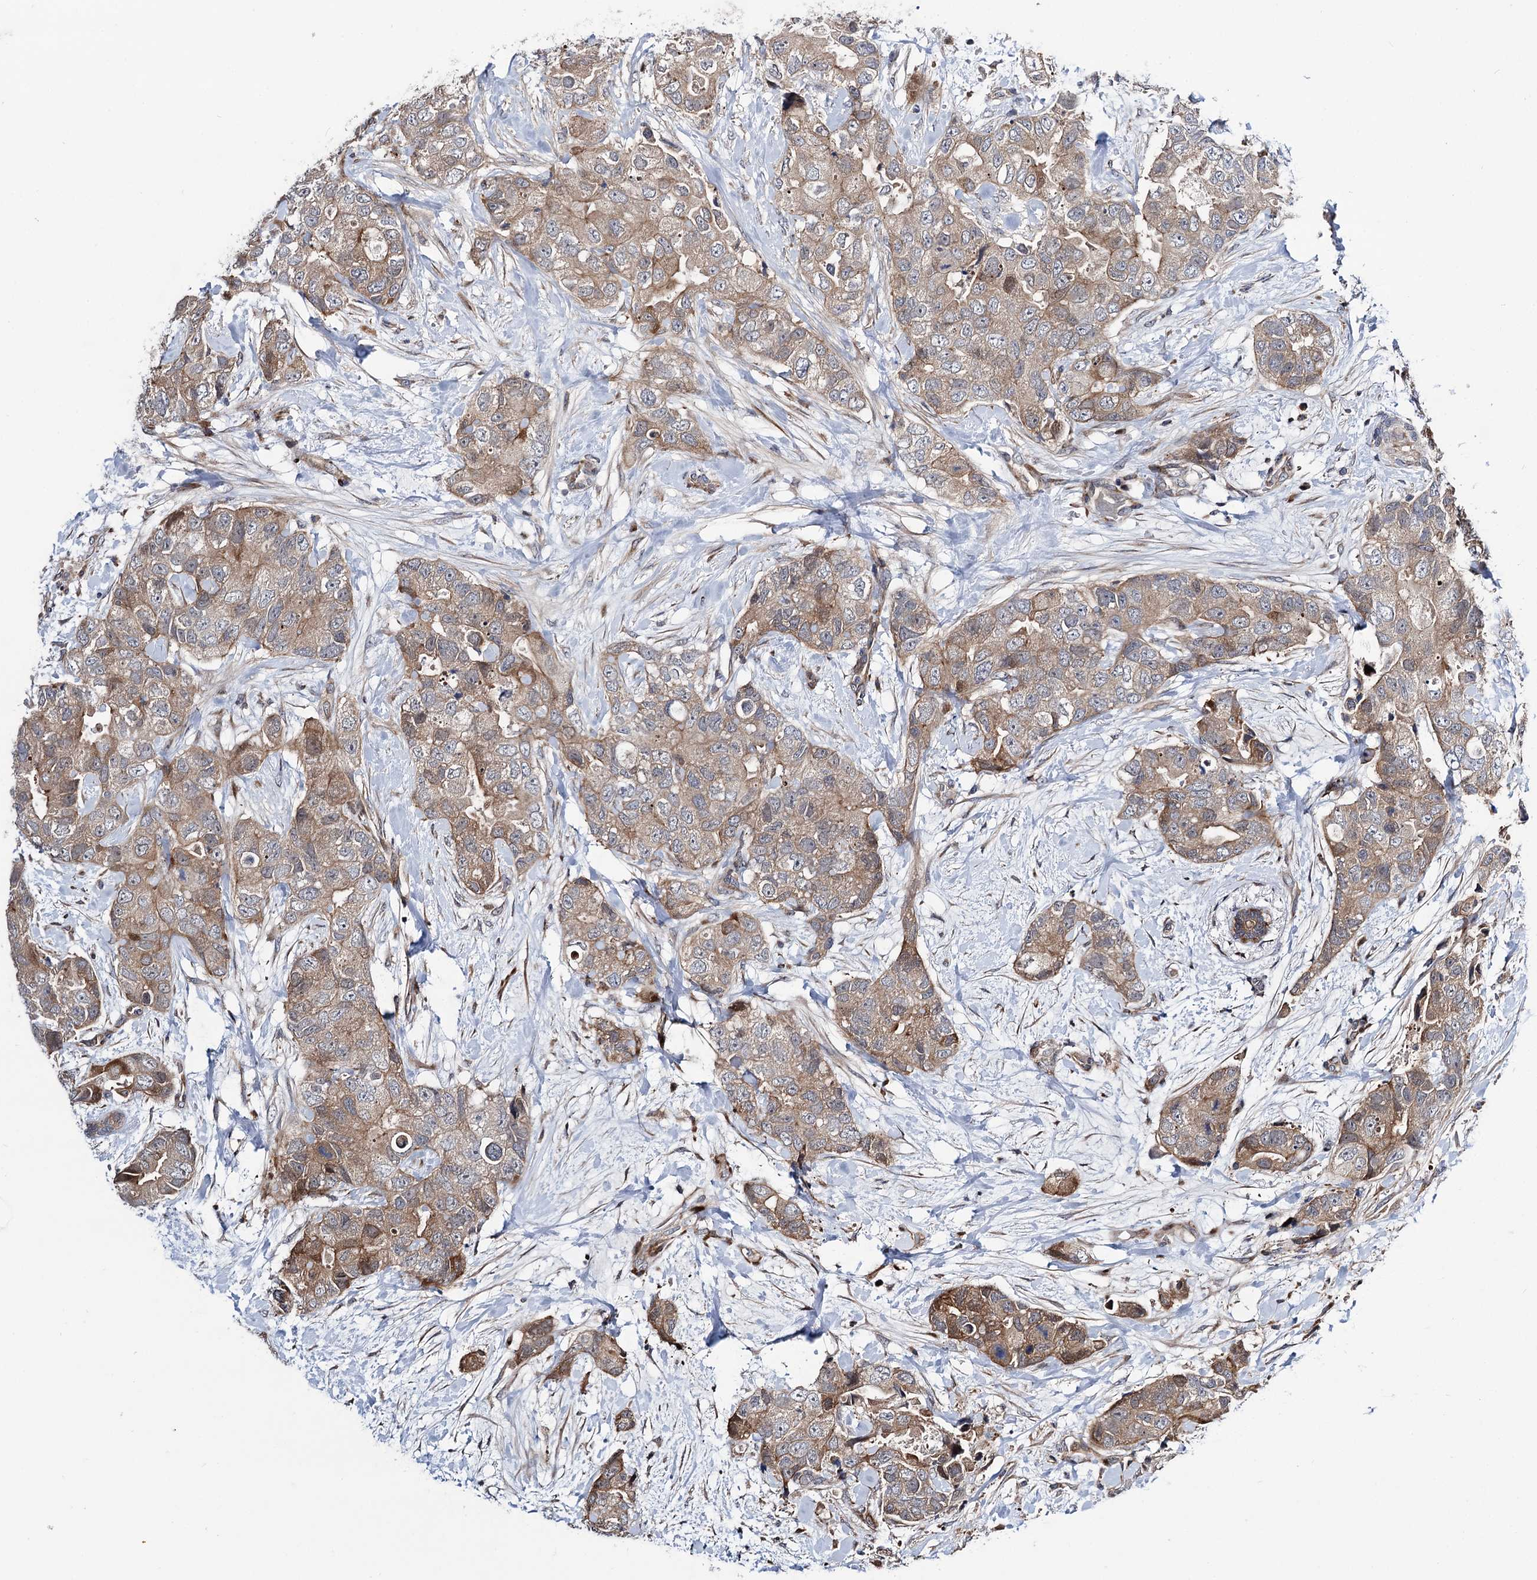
{"staining": {"intensity": "moderate", "quantity": ">75%", "location": "cytoplasmic/membranous"}, "tissue": "breast cancer", "cell_type": "Tumor cells", "image_type": "cancer", "snomed": [{"axis": "morphology", "description": "Duct carcinoma"}, {"axis": "topography", "description": "Breast"}], "caption": "This is an image of immunohistochemistry (IHC) staining of intraductal carcinoma (breast), which shows moderate positivity in the cytoplasmic/membranous of tumor cells.", "gene": "UBR1", "patient": {"sex": "female", "age": 62}}